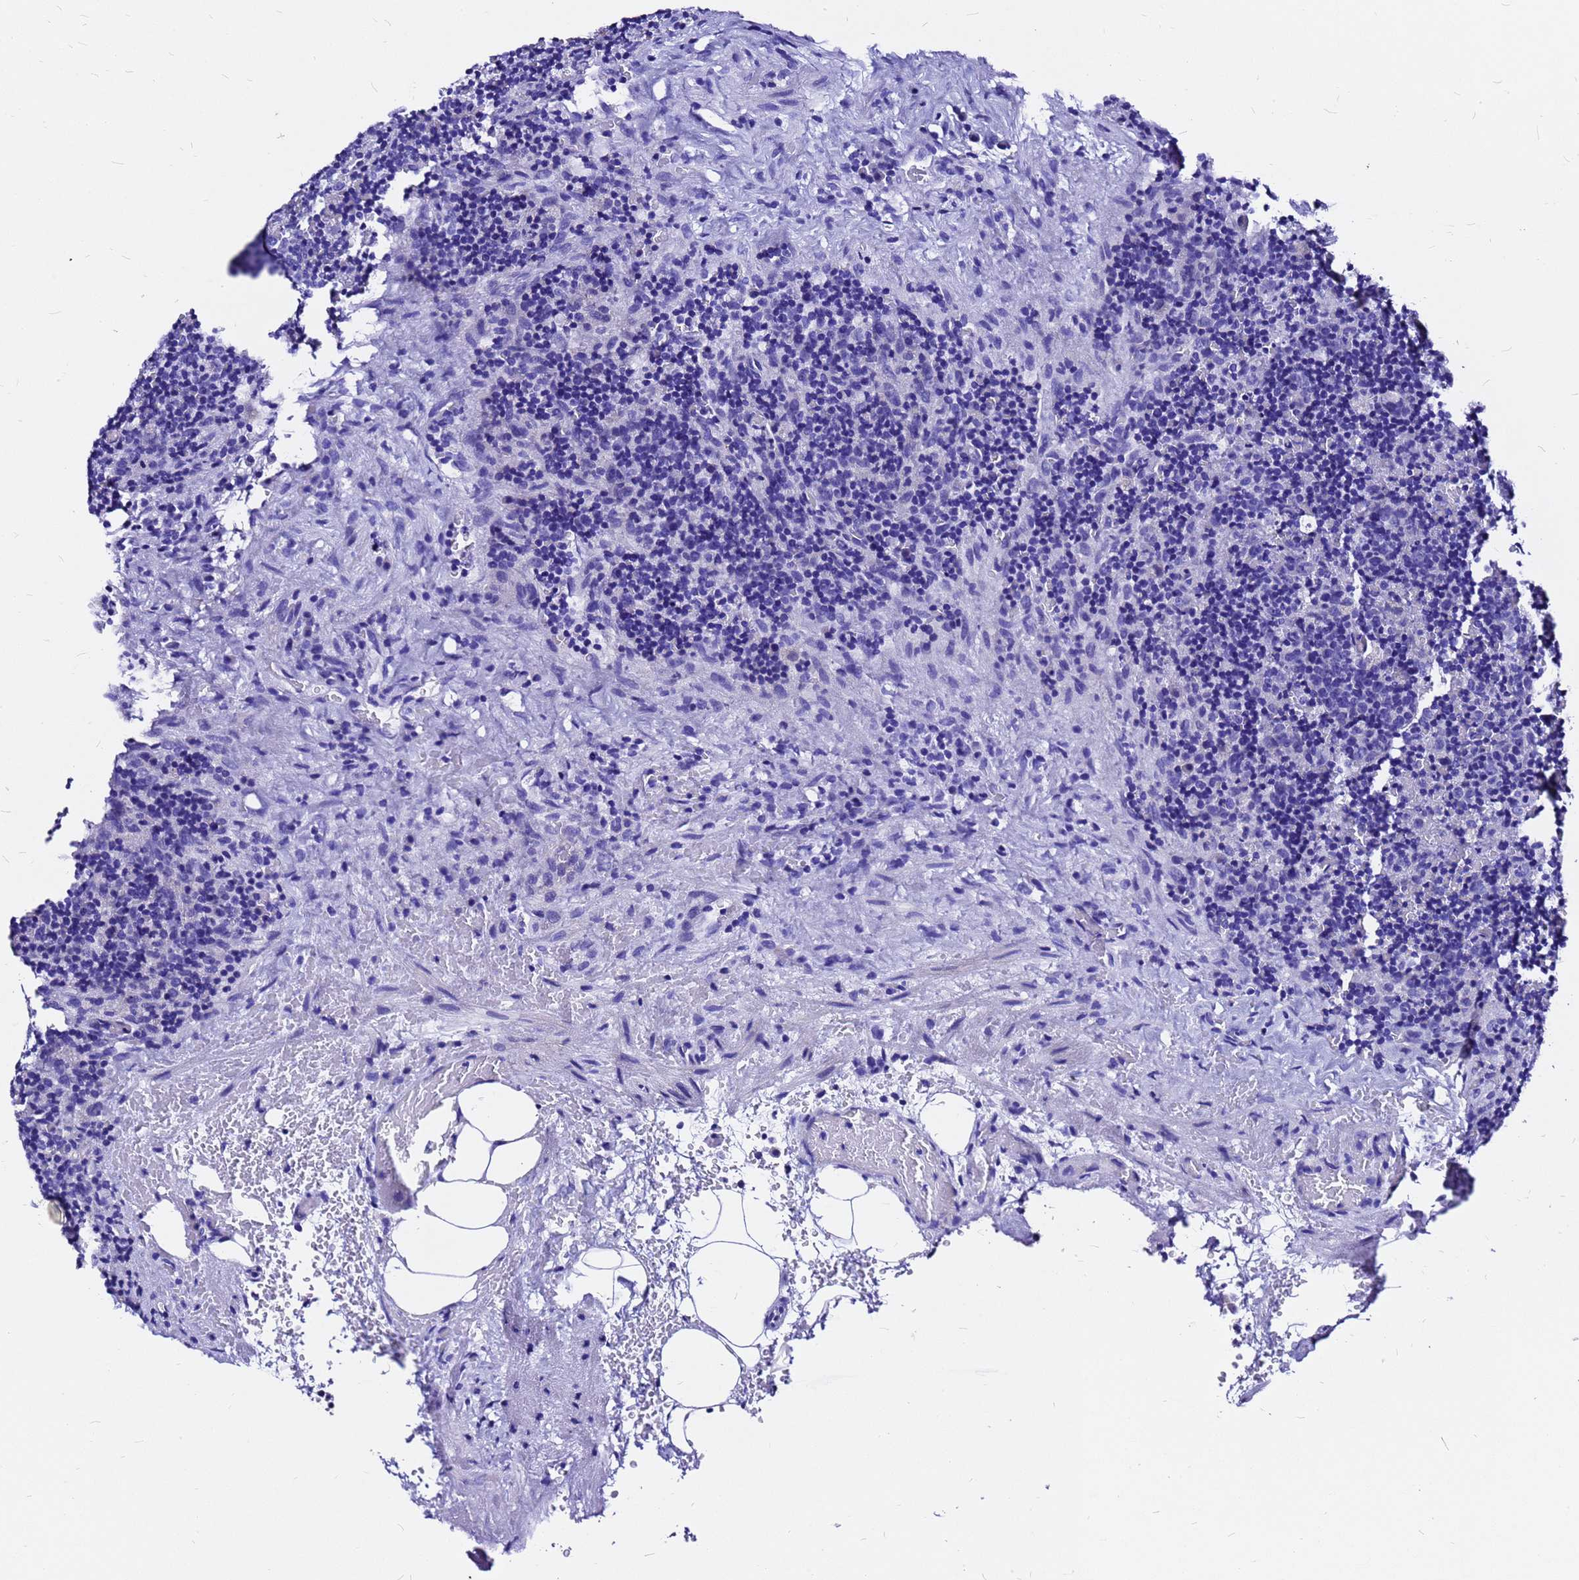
{"staining": {"intensity": "negative", "quantity": "none", "location": "none"}, "tissue": "lymph node", "cell_type": "Germinal center cells", "image_type": "normal", "snomed": [{"axis": "morphology", "description": "Normal tissue, NOS"}, {"axis": "topography", "description": "Lymph node"}], "caption": "IHC of normal lymph node exhibits no positivity in germinal center cells.", "gene": "HERC4", "patient": {"sex": "male", "age": 58}}